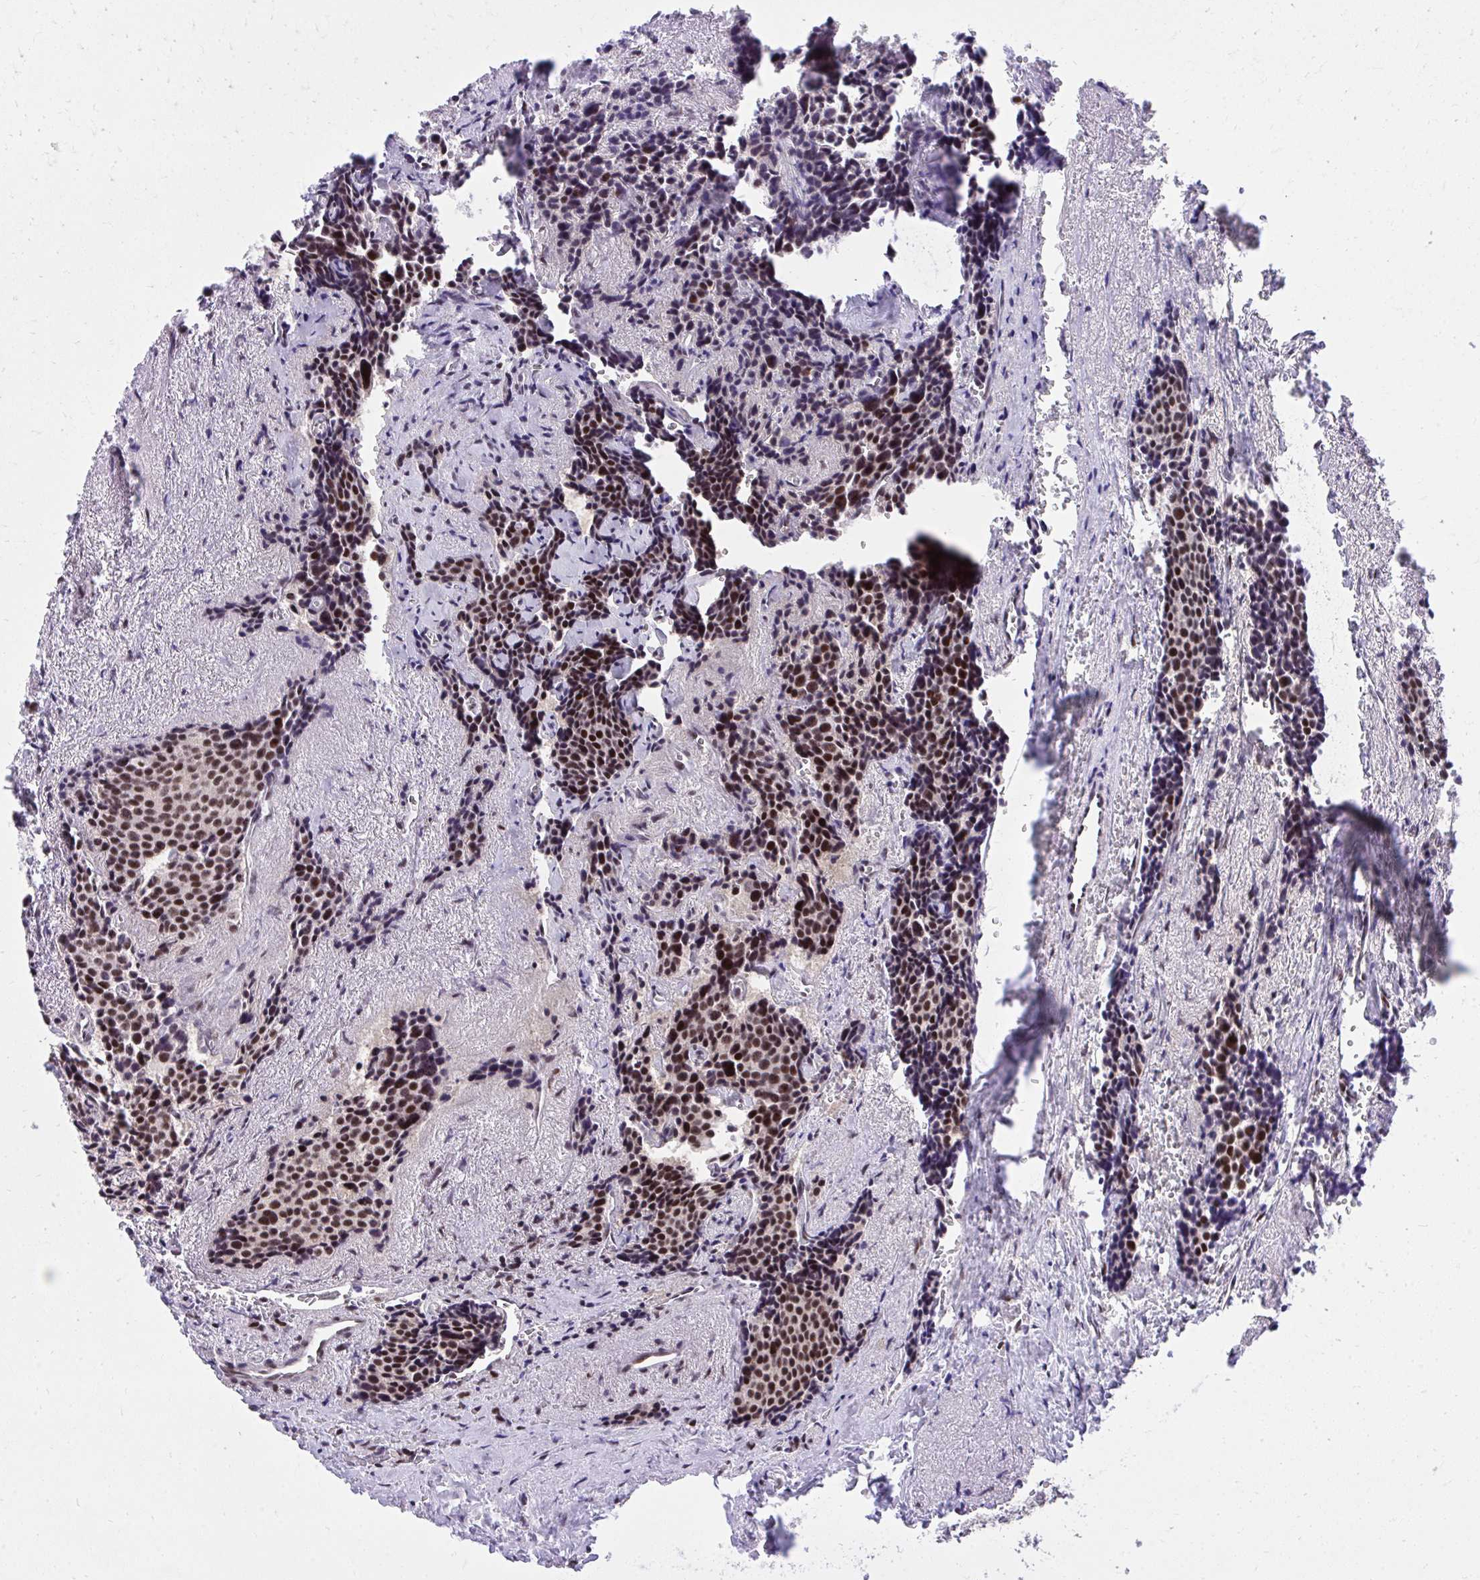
{"staining": {"intensity": "moderate", "quantity": ">75%", "location": "nuclear"}, "tissue": "carcinoid", "cell_type": "Tumor cells", "image_type": "cancer", "snomed": [{"axis": "morphology", "description": "Carcinoid, malignant, NOS"}, {"axis": "topography", "description": "Small intestine"}], "caption": "Protein expression analysis of carcinoid displays moderate nuclear positivity in approximately >75% of tumor cells.", "gene": "SYNE4", "patient": {"sex": "male", "age": 73}}